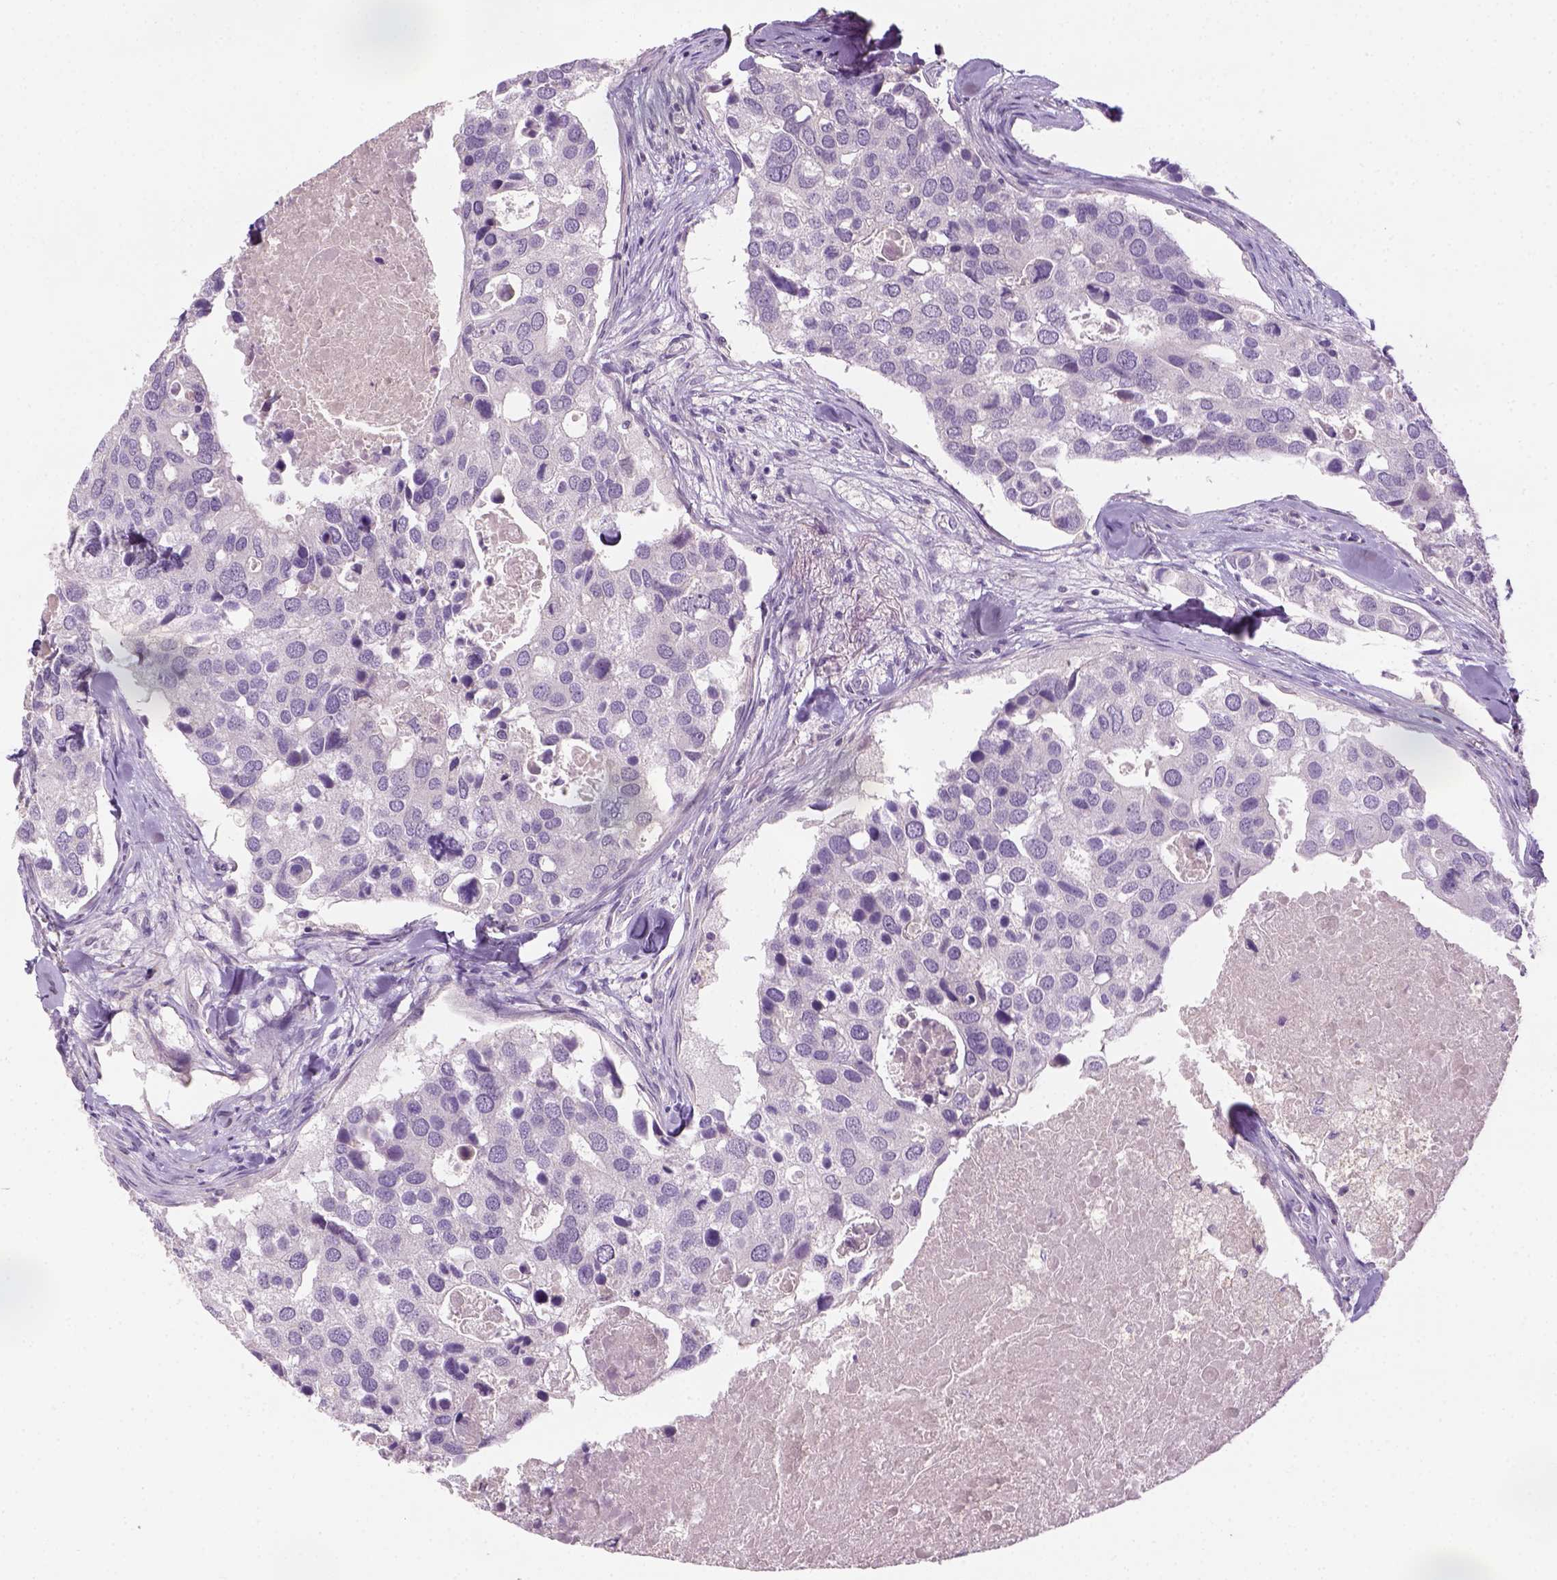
{"staining": {"intensity": "negative", "quantity": "none", "location": "none"}, "tissue": "breast cancer", "cell_type": "Tumor cells", "image_type": "cancer", "snomed": [{"axis": "morphology", "description": "Duct carcinoma"}, {"axis": "topography", "description": "Breast"}], "caption": "Immunohistochemistry (IHC) of breast infiltrating ductal carcinoma exhibits no expression in tumor cells.", "gene": "GFI1B", "patient": {"sex": "female", "age": 83}}